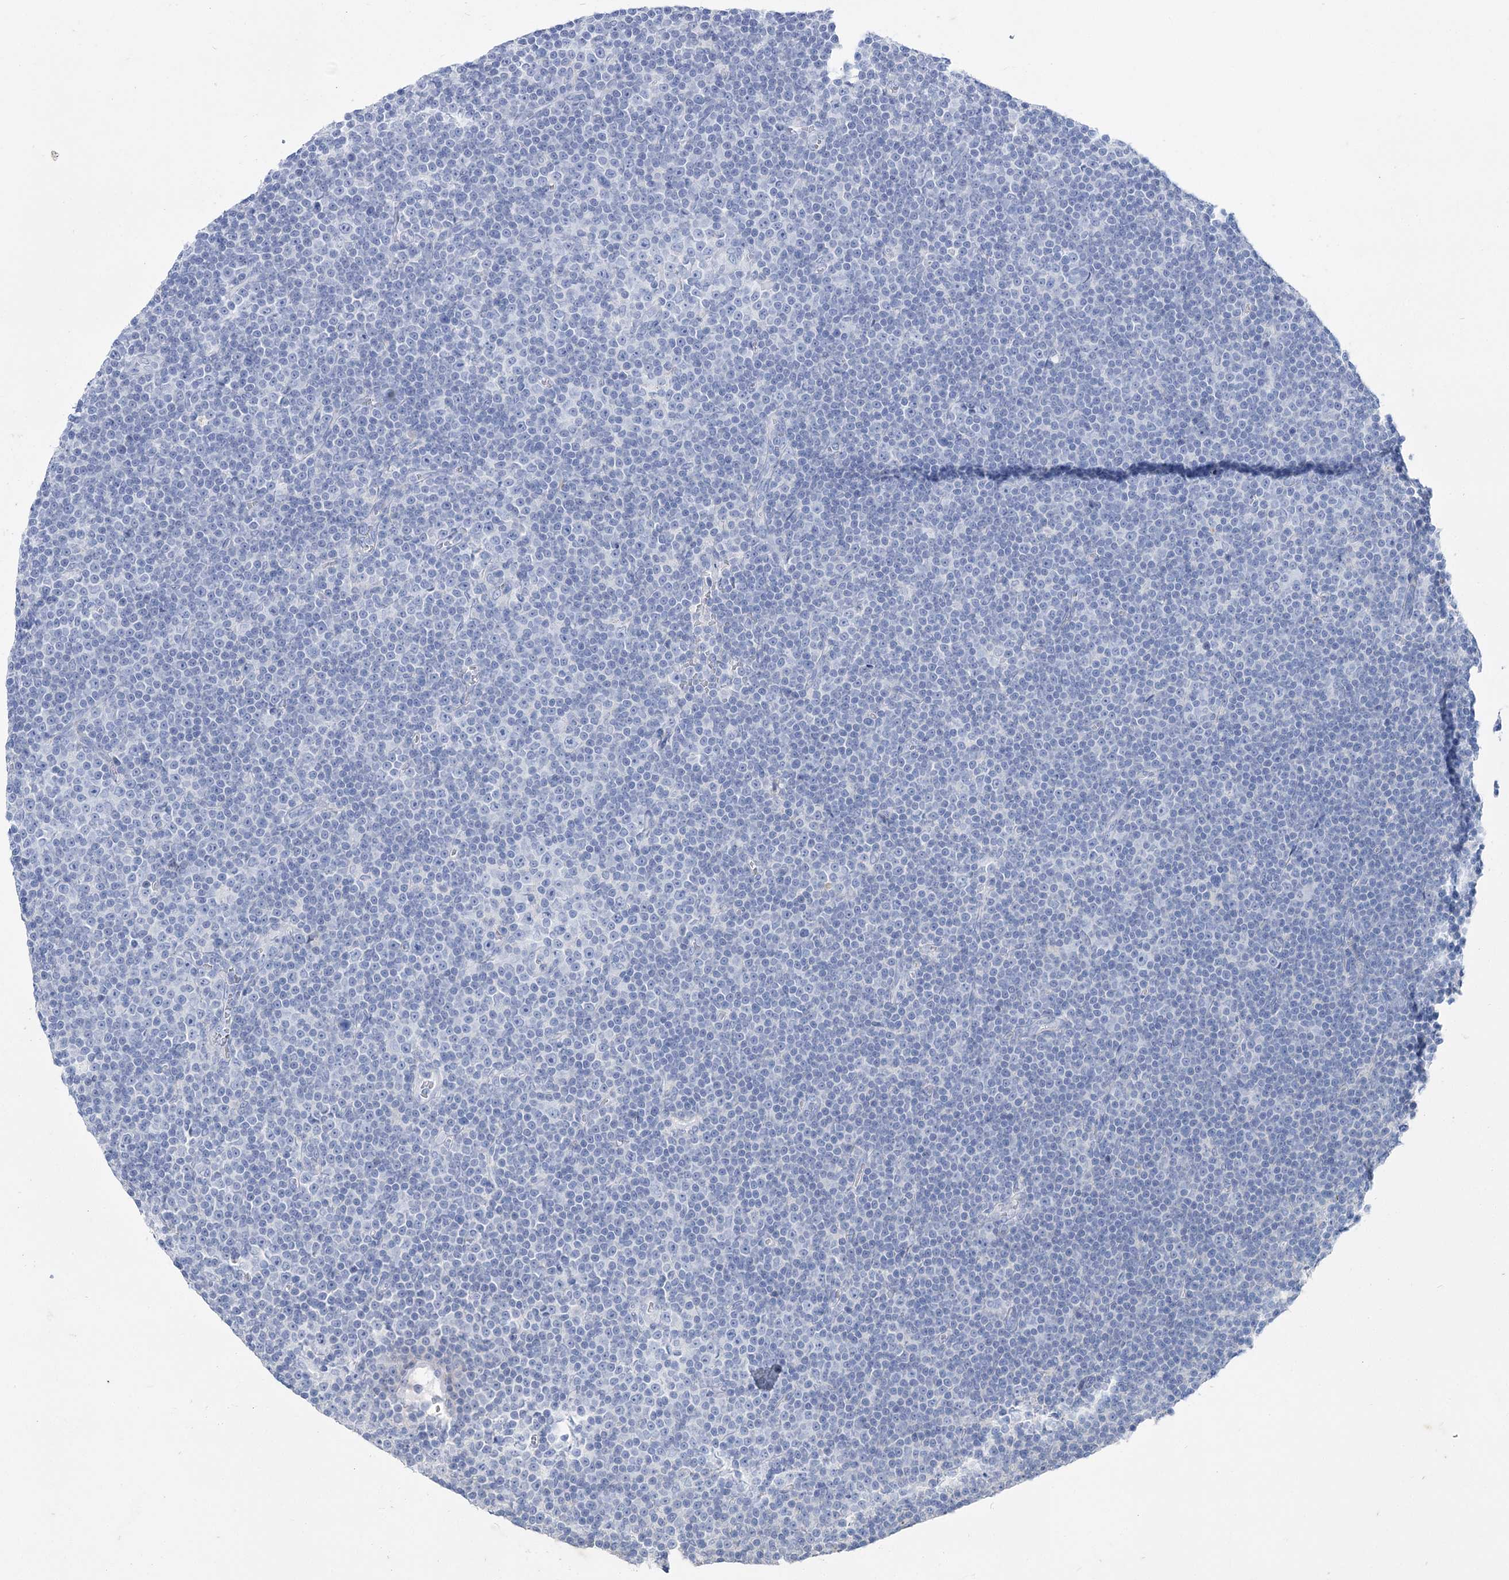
{"staining": {"intensity": "negative", "quantity": "none", "location": "none"}, "tissue": "lymphoma", "cell_type": "Tumor cells", "image_type": "cancer", "snomed": [{"axis": "morphology", "description": "Malignant lymphoma, non-Hodgkin's type, Low grade"}, {"axis": "topography", "description": "Lymph node"}], "caption": "A high-resolution micrograph shows immunohistochemistry (IHC) staining of malignant lymphoma, non-Hodgkin's type (low-grade), which exhibits no significant expression in tumor cells.", "gene": "PCDHA1", "patient": {"sex": "female", "age": 67}}